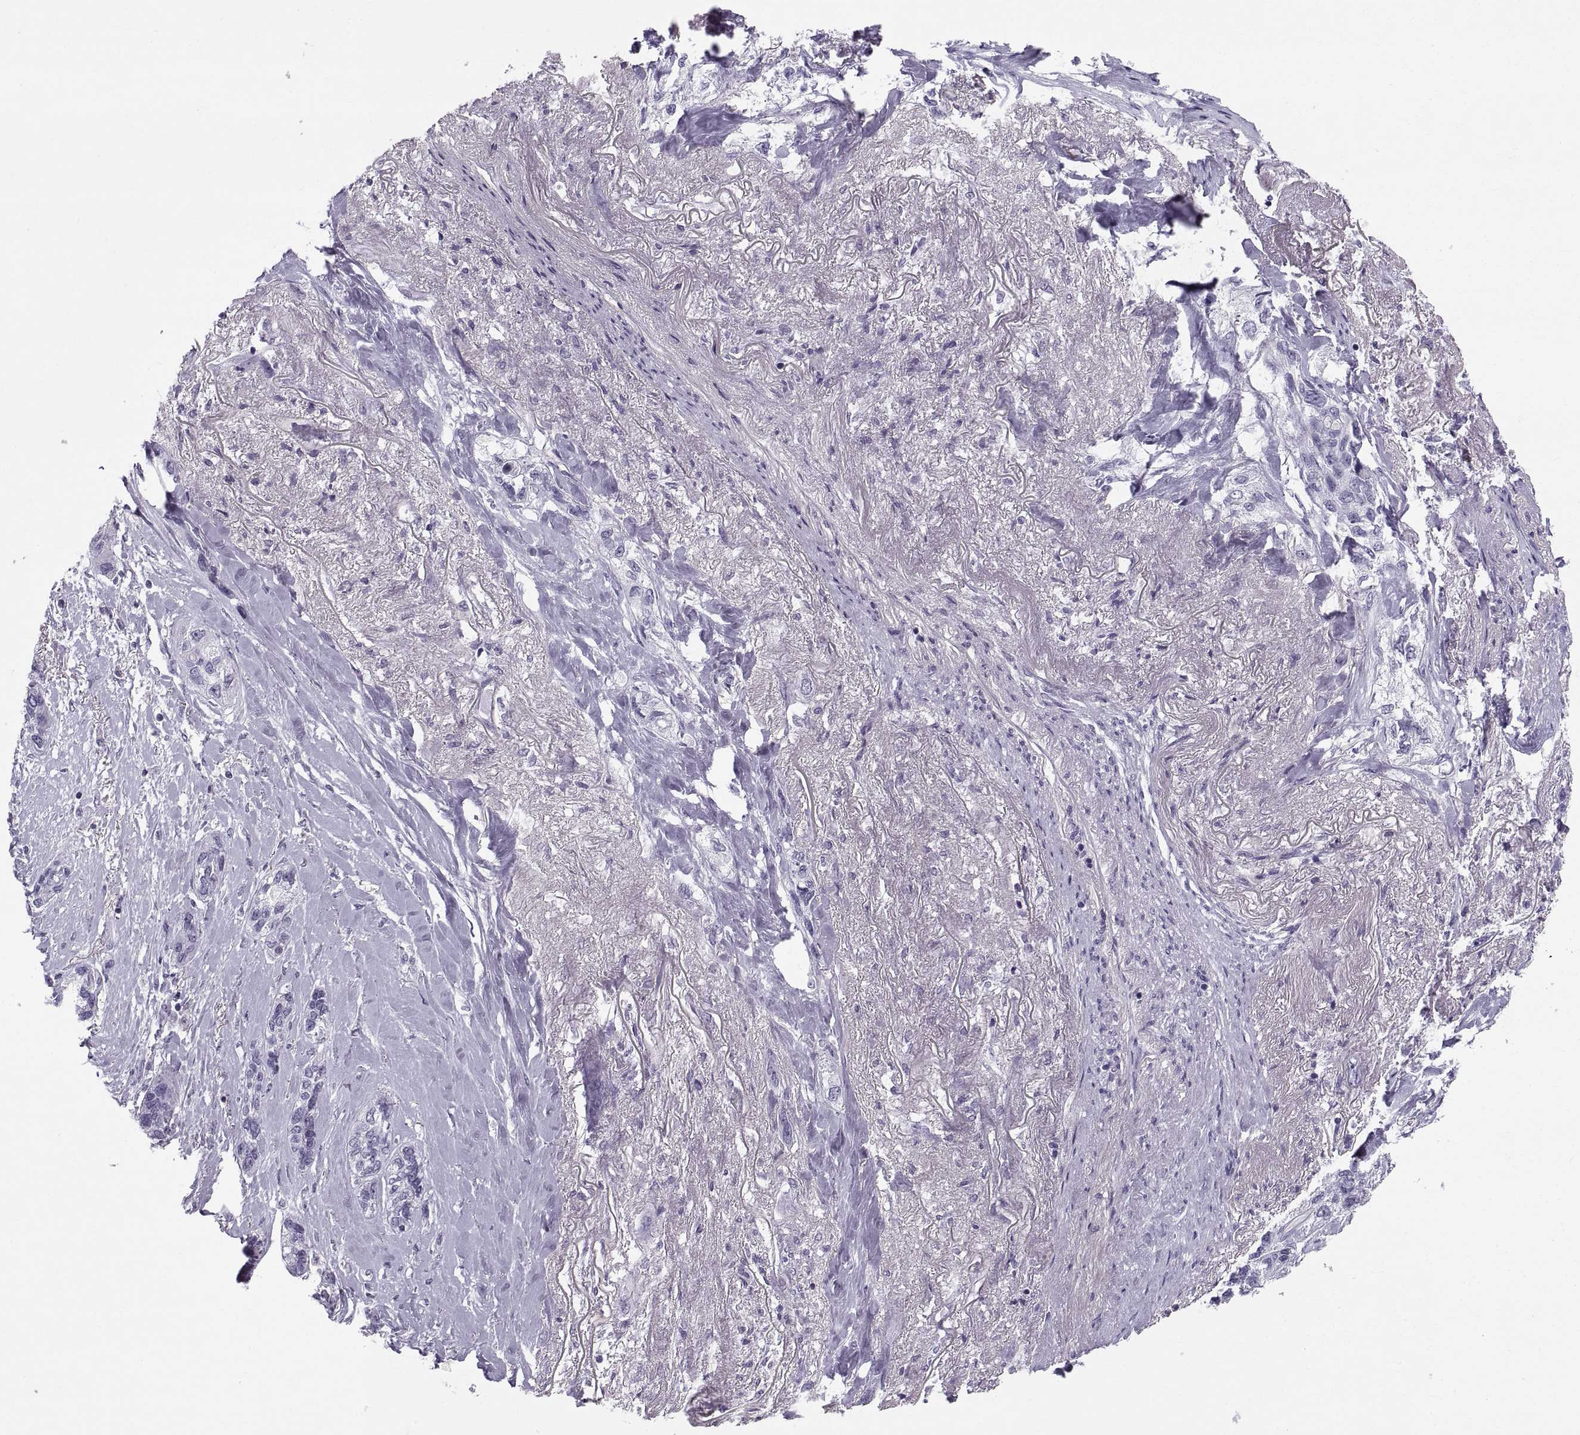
{"staining": {"intensity": "negative", "quantity": "none", "location": "none"}, "tissue": "lung cancer", "cell_type": "Tumor cells", "image_type": "cancer", "snomed": [{"axis": "morphology", "description": "Squamous cell carcinoma, NOS"}, {"axis": "topography", "description": "Lung"}], "caption": "Micrograph shows no significant protein expression in tumor cells of squamous cell carcinoma (lung).", "gene": "SLC22A6", "patient": {"sex": "female", "age": 70}}